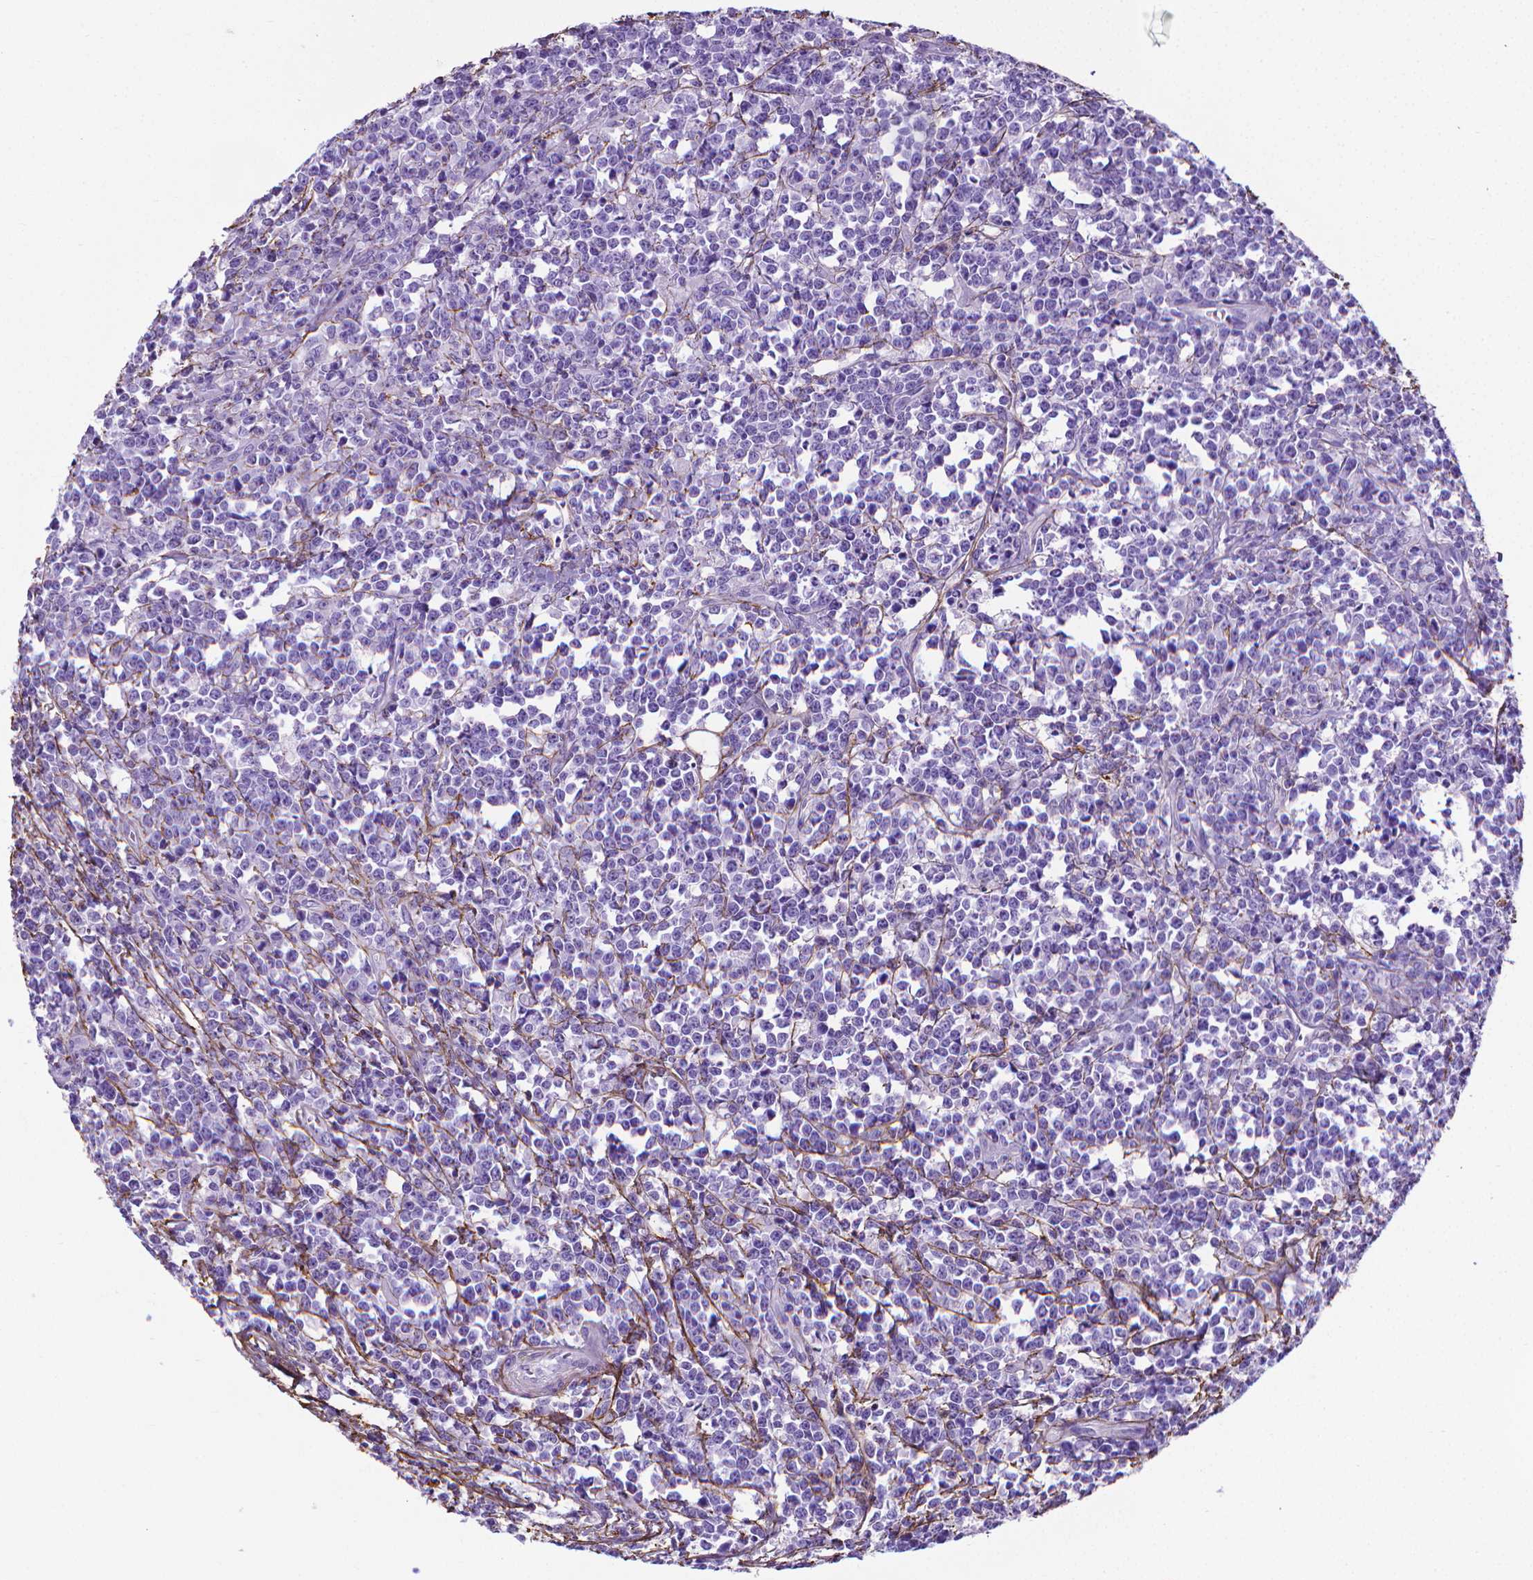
{"staining": {"intensity": "negative", "quantity": "none", "location": "none"}, "tissue": "lymphoma", "cell_type": "Tumor cells", "image_type": "cancer", "snomed": [{"axis": "morphology", "description": "Malignant lymphoma, non-Hodgkin's type, High grade"}, {"axis": "topography", "description": "Small intestine"}], "caption": "The IHC photomicrograph has no significant staining in tumor cells of lymphoma tissue.", "gene": "MFAP2", "patient": {"sex": "female", "age": 56}}